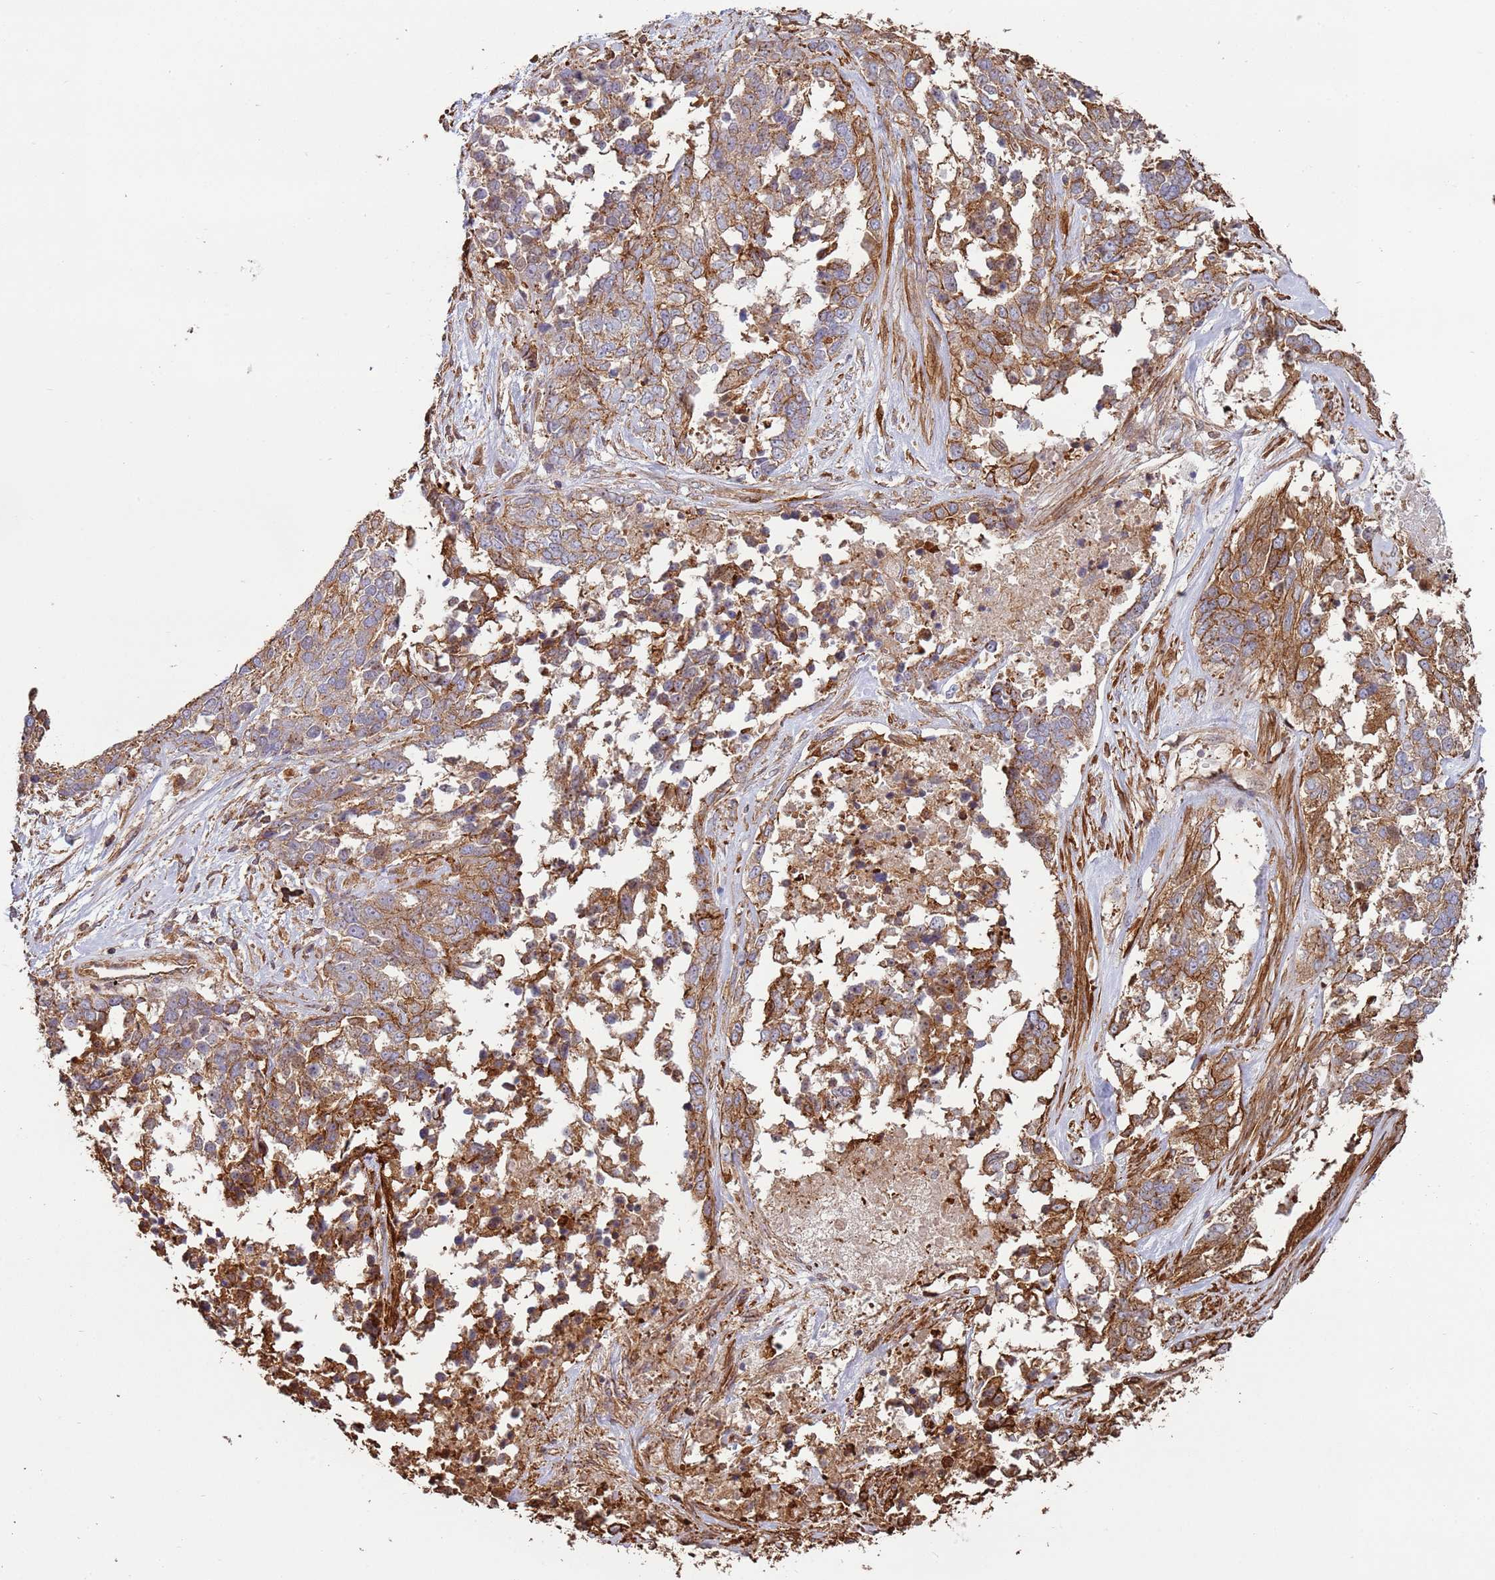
{"staining": {"intensity": "strong", "quantity": ">75%", "location": "cytoplasmic/membranous"}, "tissue": "ovarian cancer", "cell_type": "Tumor cells", "image_type": "cancer", "snomed": [{"axis": "morphology", "description": "Cystadenocarcinoma, serous, NOS"}, {"axis": "topography", "description": "Ovary"}], "caption": "The image shows a brown stain indicating the presence of a protein in the cytoplasmic/membranous of tumor cells in ovarian cancer.", "gene": "NDUFAF4", "patient": {"sex": "female", "age": 44}}